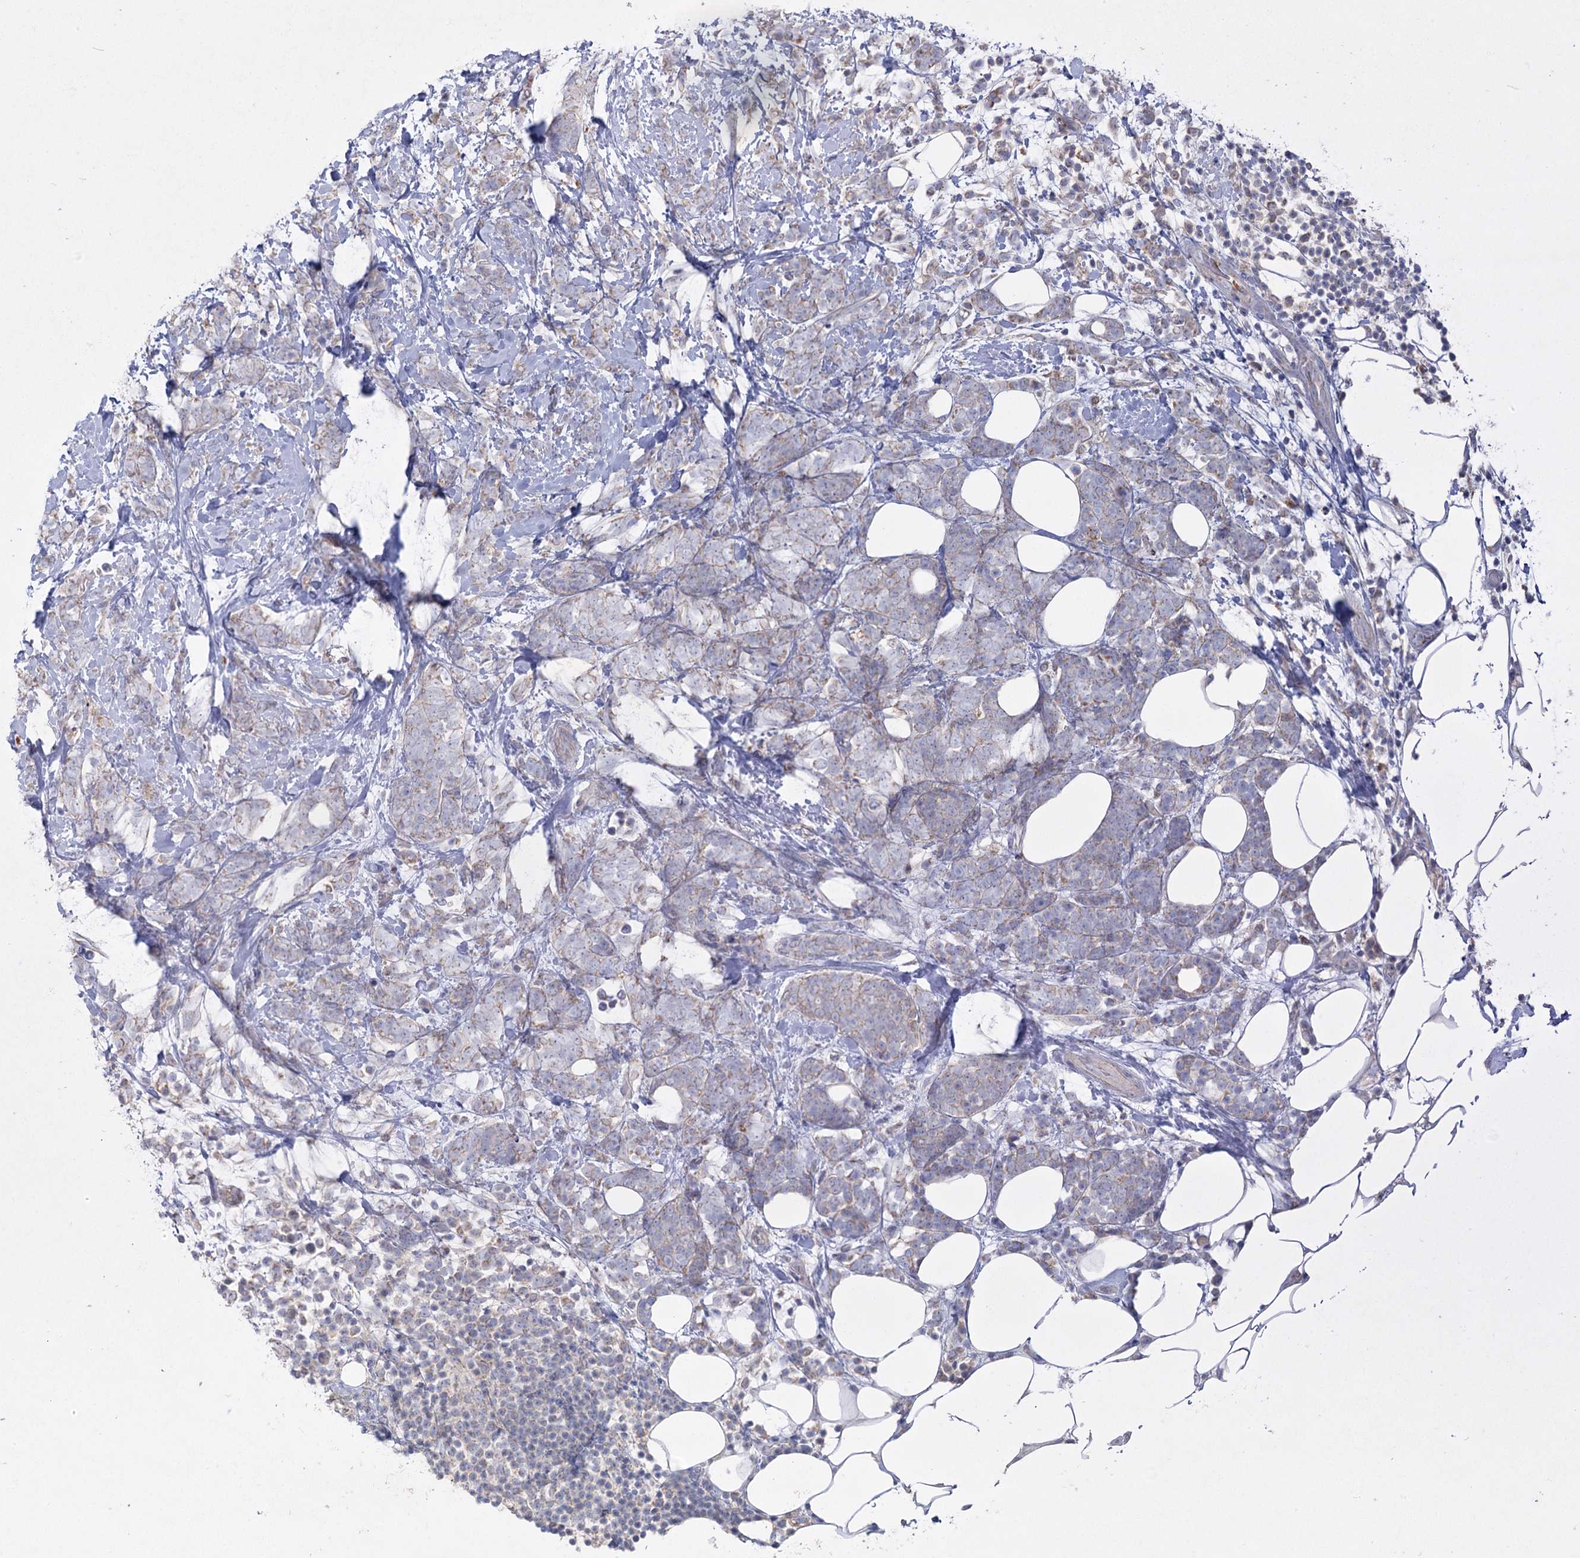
{"staining": {"intensity": "weak", "quantity": "25%-75%", "location": "cytoplasmic/membranous"}, "tissue": "breast cancer", "cell_type": "Tumor cells", "image_type": "cancer", "snomed": [{"axis": "morphology", "description": "Lobular carcinoma"}, {"axis": "topography", "description": "Breast"}], "caption": "IHC histopathology image of breast cancer stained for a protein (brown), which exhibits low levels of weak cytoplasmic/membranous staining in approximately 25%-75% of tumor cells.", "gene": "TMEM187", "patient": {"sex": "female", "age": 58}}